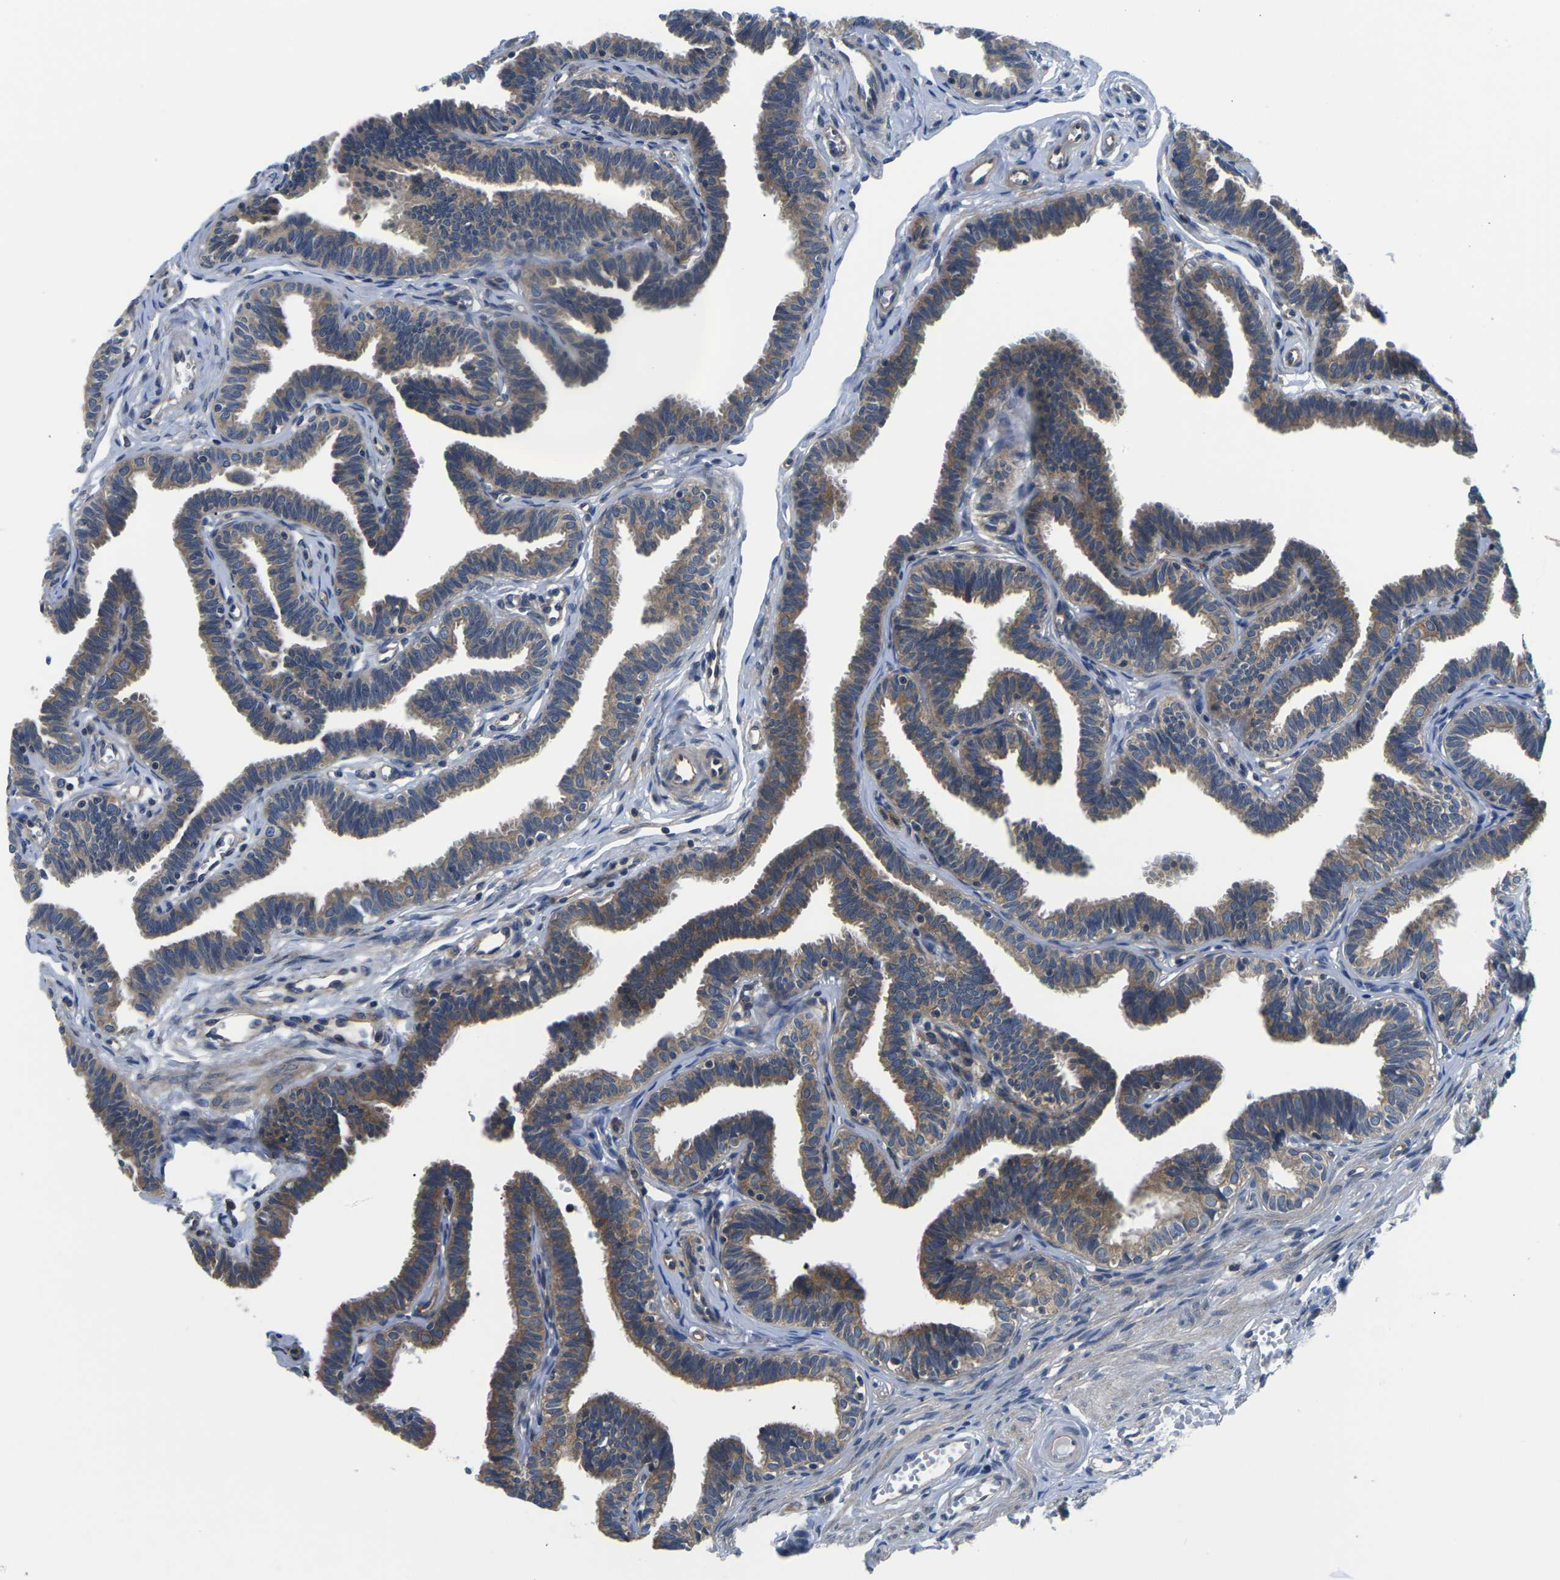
{"staining": {"intensity": "moderate", "quantity": ">75%", "location": "cytoplasmic/membranous"}, "tissue": "fallopian tube", "cell_type": "Glandular cells", "image_type": "normal", "snomed": [{"axis": "morphology", "description": "Normal tissue, NOS"}, {"axis": "topography", "description": "Fallopian tube"}, {"axis": "topography", "description": "Ovary"}], "caption": "Protein expression analysis of normal human fallopian tube reveals moderate cytoplasmic/membranous expression in about >75% of glandular cells. Immunohistochemistry stains the protein in brown and the nuclei are stained blue.", "gene": "GSK3B", "patient": {"sex": "female", "age": 23}}